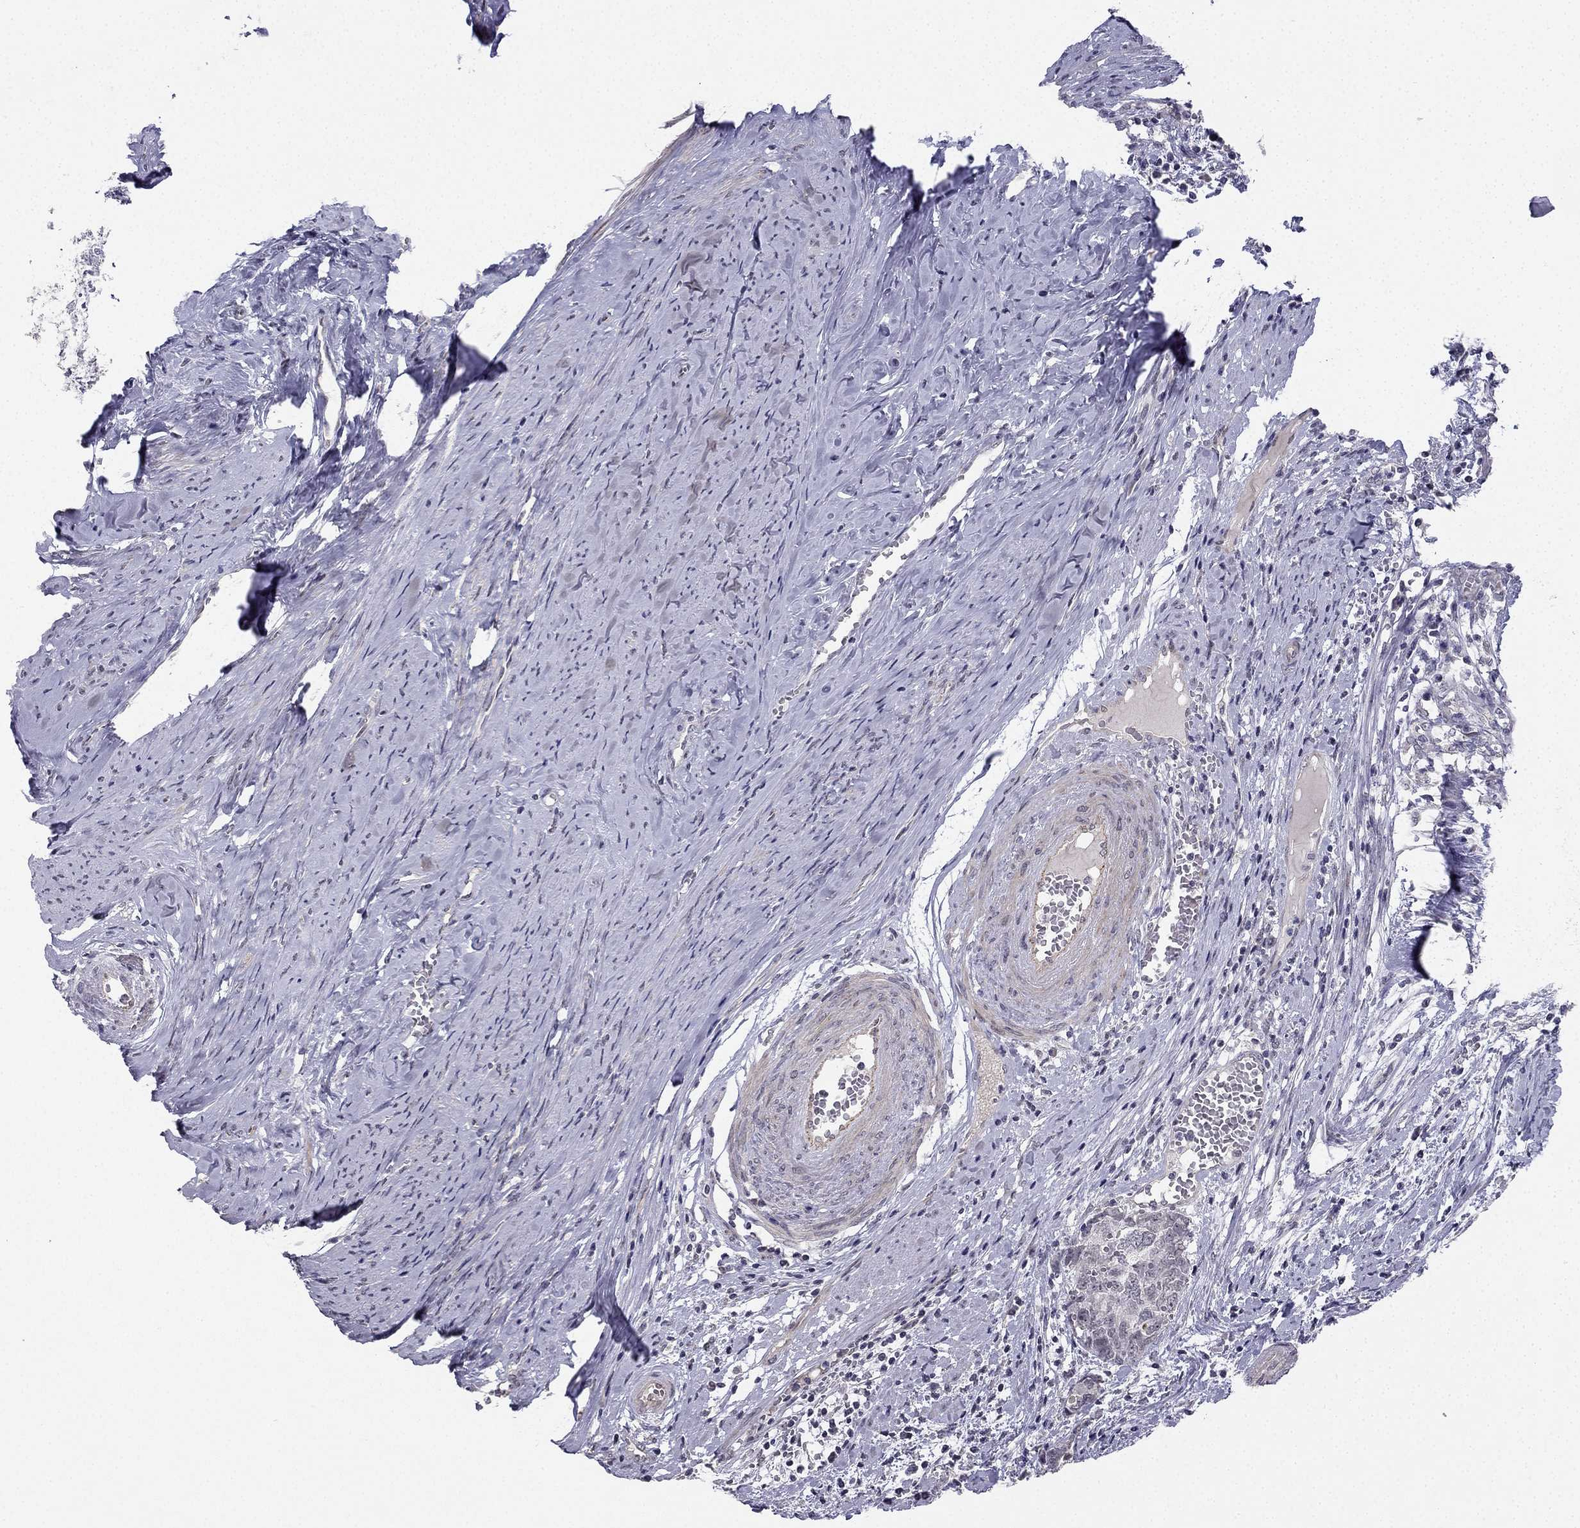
{"staining": {"intensity": "negative", "quantity": "none", "location": "none"}, "tissue": "cervical cancer", "cell_type": "Tumor cells", "image_type": "cancer", "snomed": [{"axis": "morphology", "description": "Squamous cell carcinoma, NOS"}, {"axis": "topography", "description": "Cervix"}], "caption": "High magnification brightfield microscopy of cervical cancer stained with DAB (brown) and counterstained with hematoxylin (blue): tumor cells show no significant staining.", "gene": "CHST8", "patient": {"sex": "female", "age": 63}}